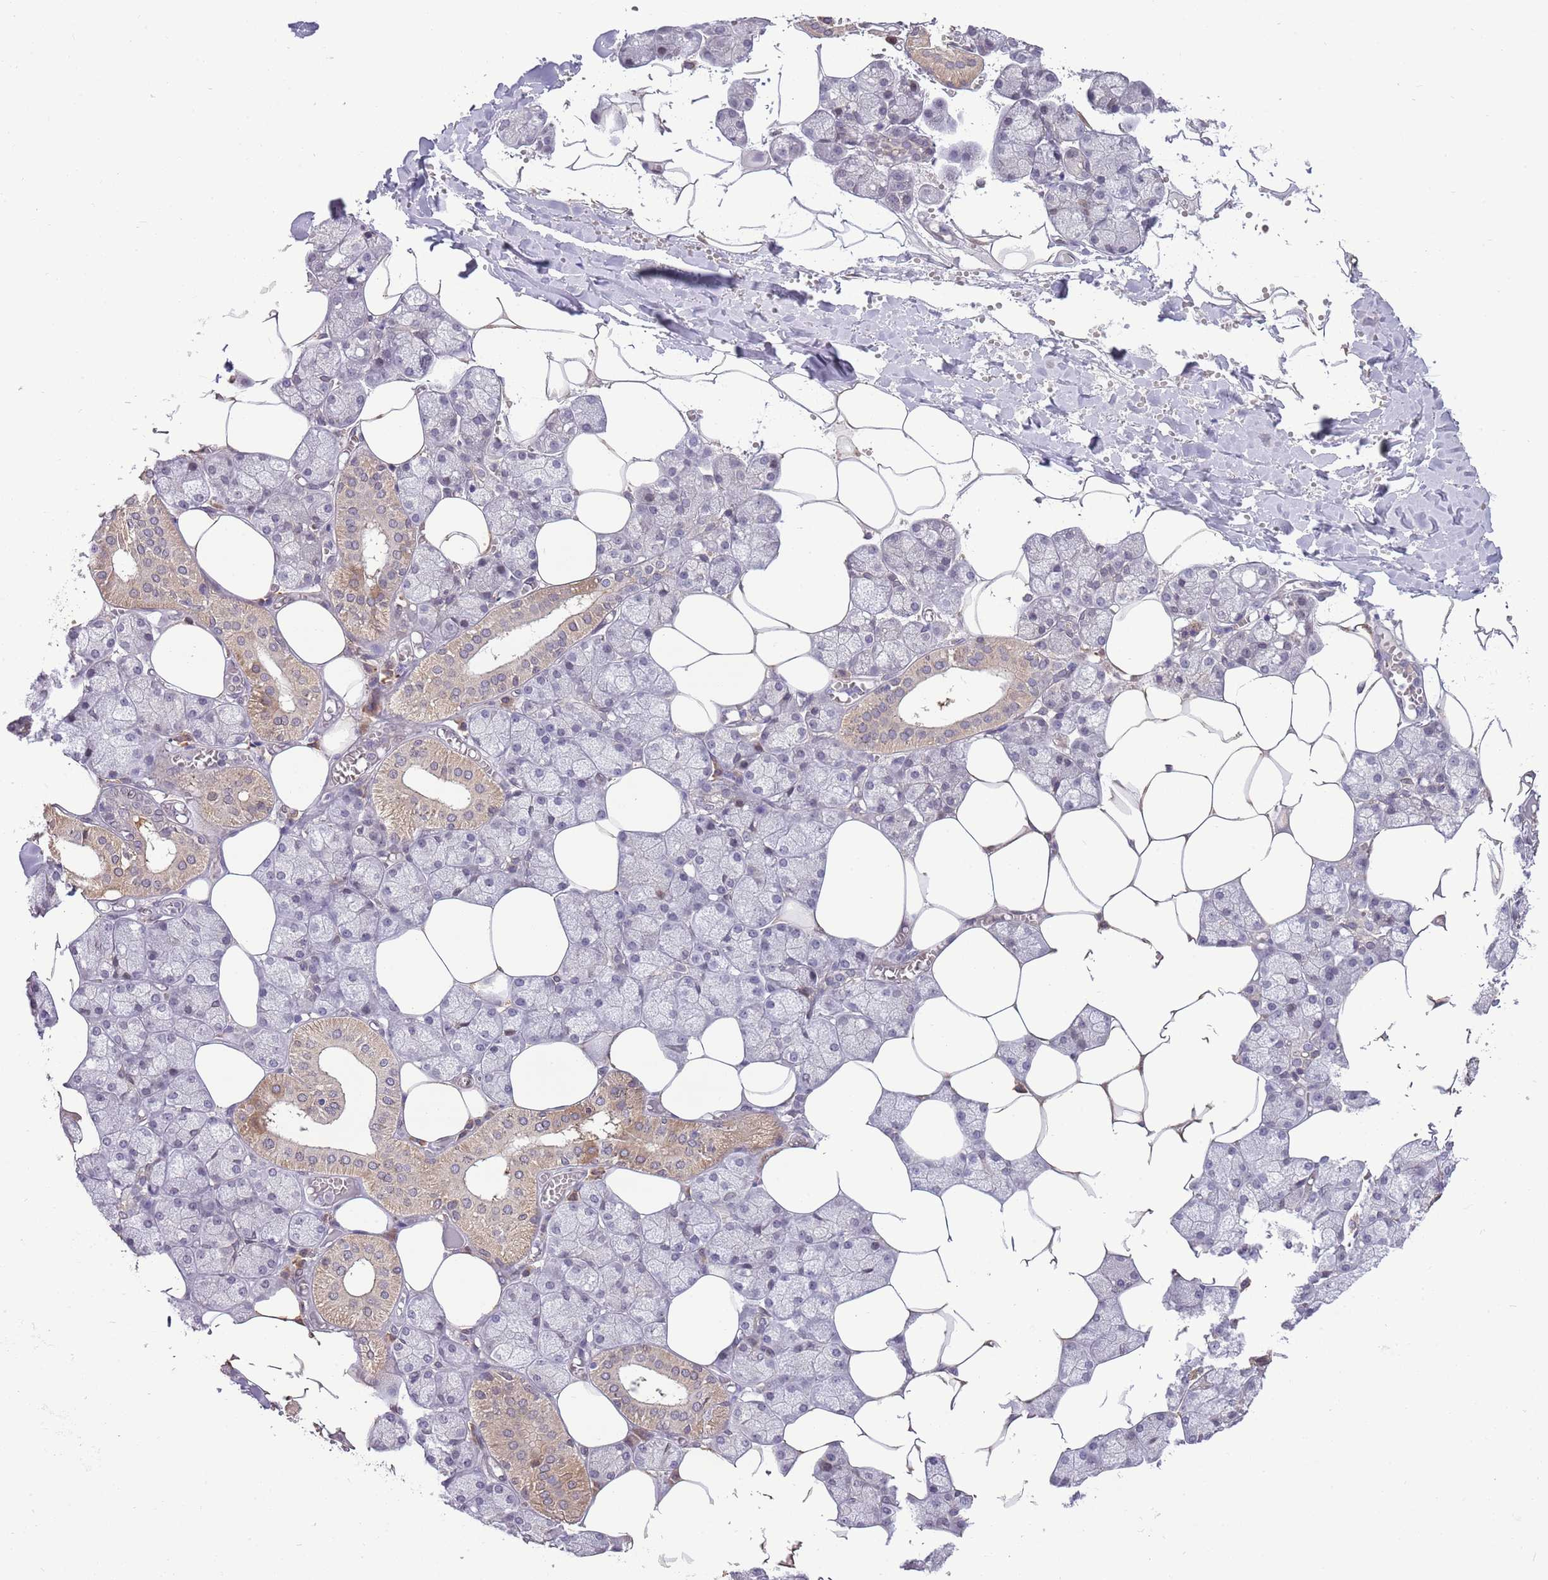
{"staining": {"intensity": "moderate", "quantity": "<25%", "location": "cytoplasmic/membranous"}, "tissue": "salivary gland", "cell_type": "Glandular cells", "image_type": "normal", "snomed": [{"axis": "morphology", "description": "Normal tissue, NOS"}, {"axis": "topography", "description": "Salivary gland"}], "caption": "Immunohistochemistry (IHC) photomicrograph of normal salivary gland: salivary gland stained using immunohistochemistry (IHC) demonstrates low levels of moderate protein expression localized specifically in the cytoplasmic/membranous of glandular cells, appearing as a cytoplasmic/membranous brown color.", "gene": "ZNF665", "patient": {"sex": "male", "age": 62}}